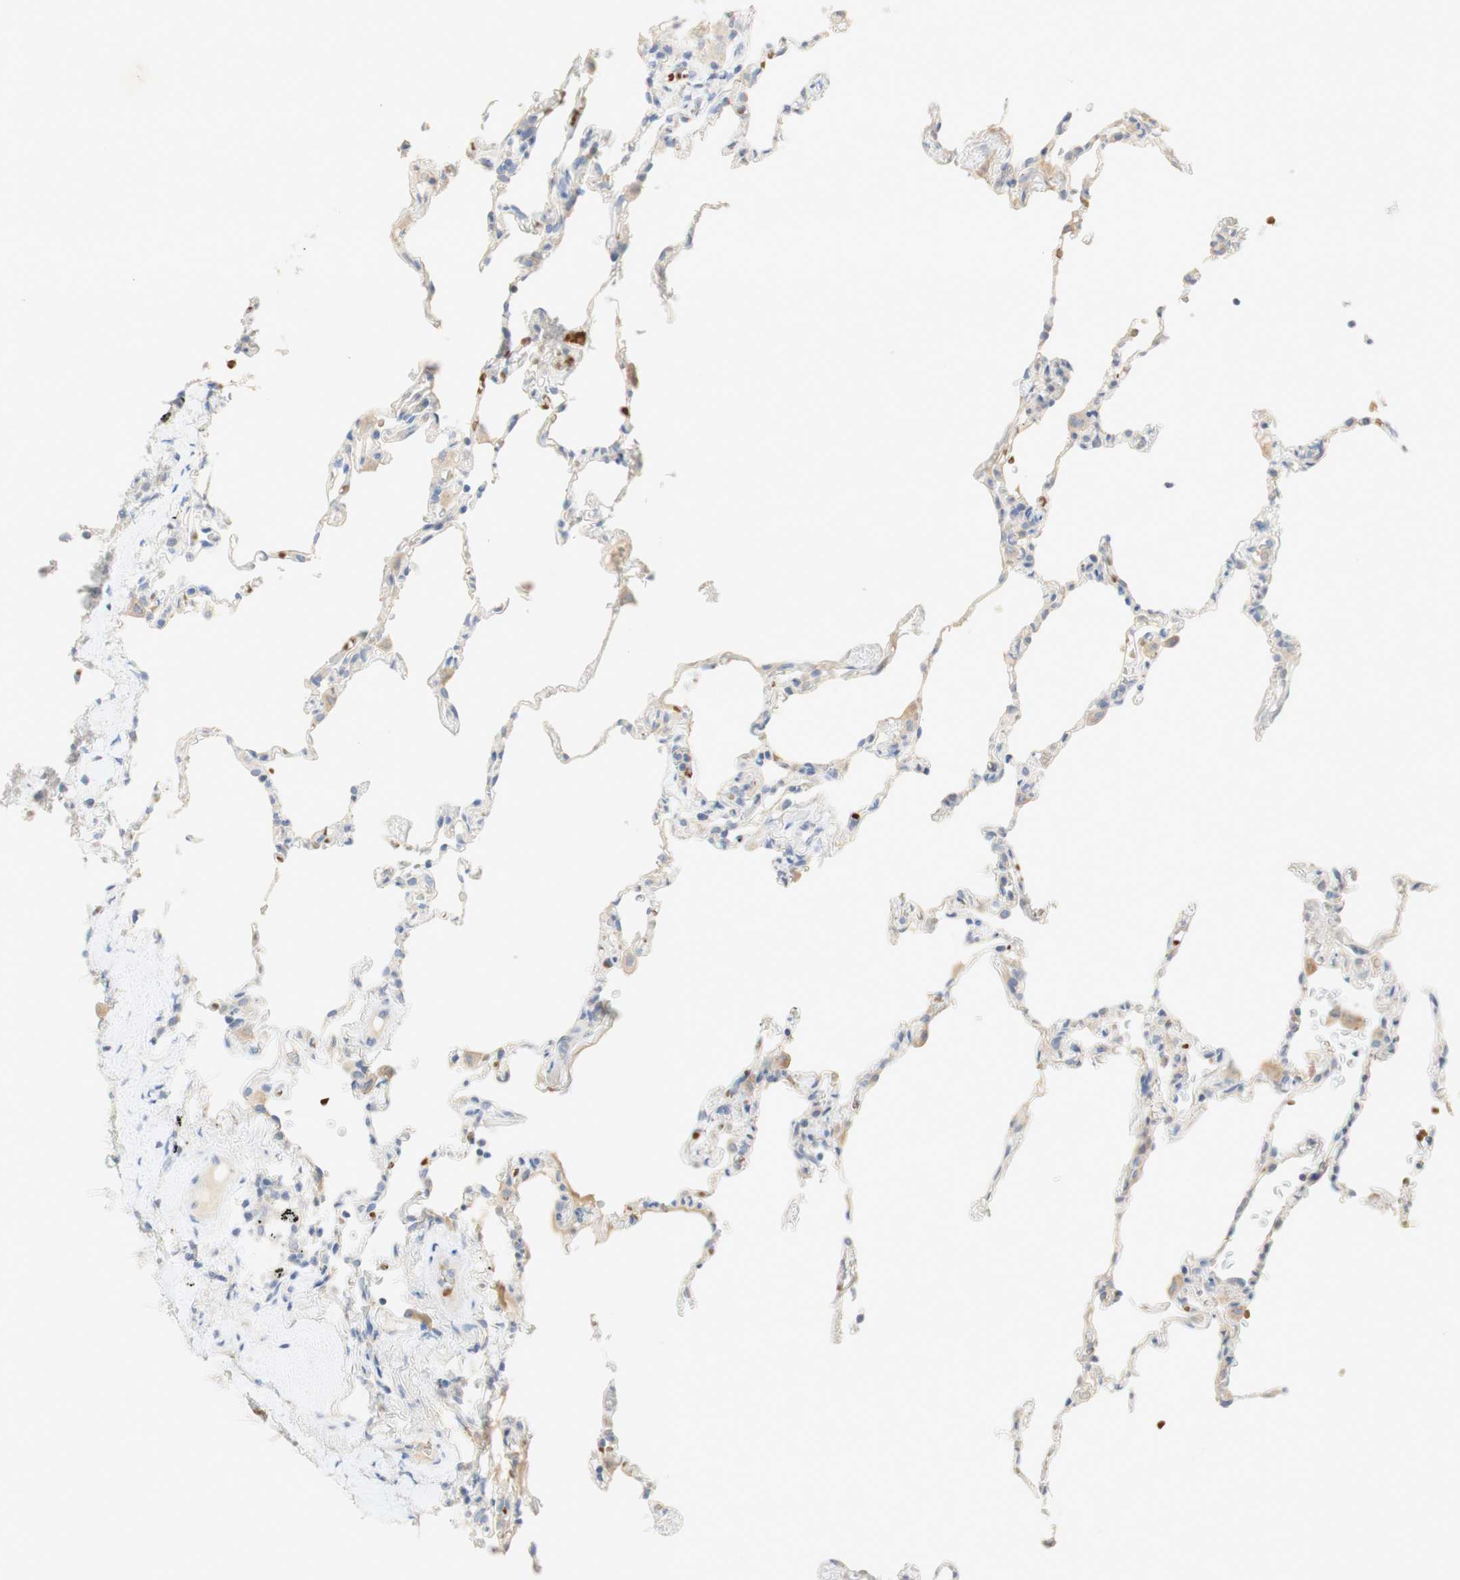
{"staining": {"intensity": "weak", "quantity": "25%-75%", "location": "cytoplasmic/membranous"}, "tissue": "lung", "cell_type": "Alveolar cells", "image_type": "normal", "snomed": [{"axis": "morphology", "description": "Normal tissue, NOS"}, {"axis": "topography", "description": "Lung"}], "caption": "Immunohistochemical staining of unremarkable lung shows weak cytoplasmic/membranous protein expression in about 25%-75% of alveolar cells.", "gene": "EPO", "patient": {"sex": "male", "age": 59}}